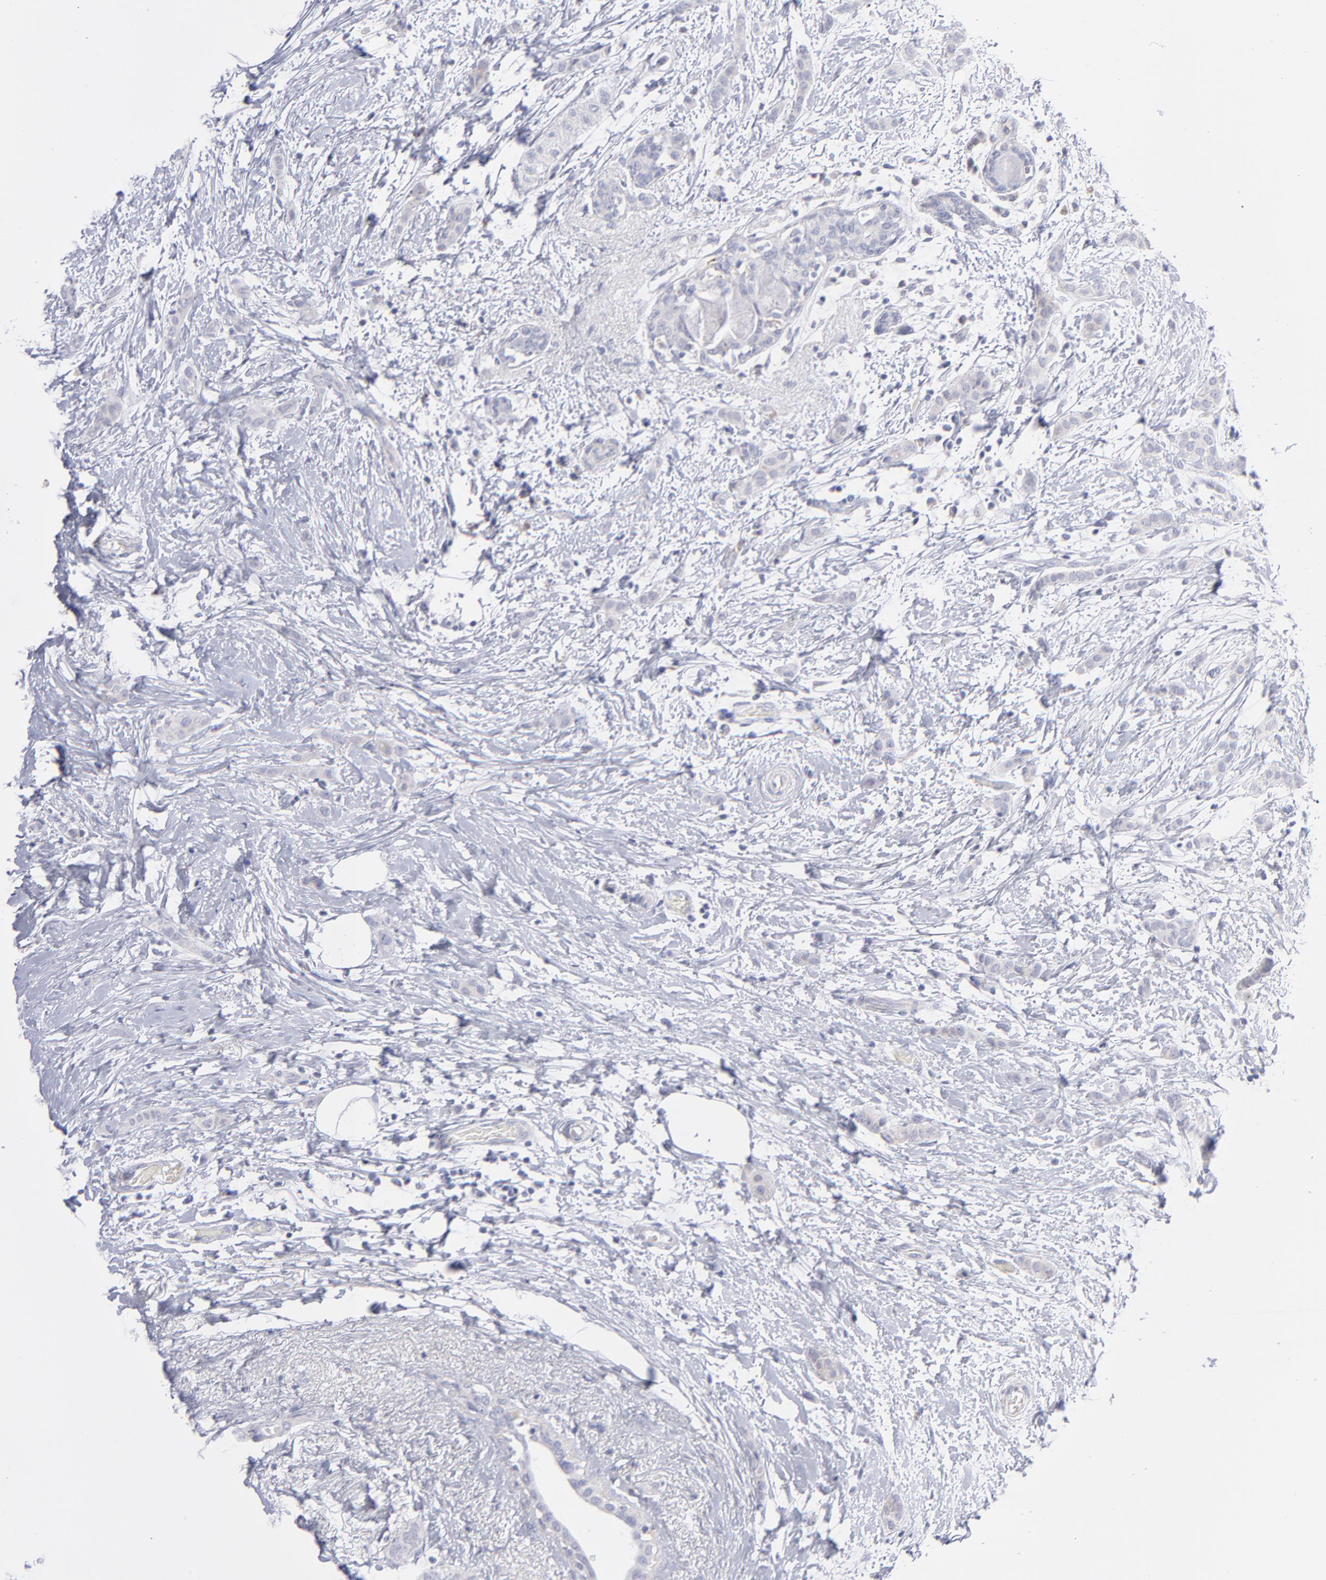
{"staining": {"intensity": "negative", "quantity": "none", "location": "none"}, "tissue": "breast cancer", "cell_type": "Tumor cells", "image_type": "cancer", "snomed": [{"axis": "morphology", "description": "Lobular carcinoma"}, {"axis": "topography", "description": "Breast"}], "caption": "High power microscopy photomicrograph of an IHC histopathology image of lobular carcinoma (breast), revealing no significant staining in tumor cells. The staining is performed using DAB brown chromogen with nuclei counter-stained in using hematoxylin.", "gene": "MTHFD2", "patient": {"sex": "female", "age": 55}}